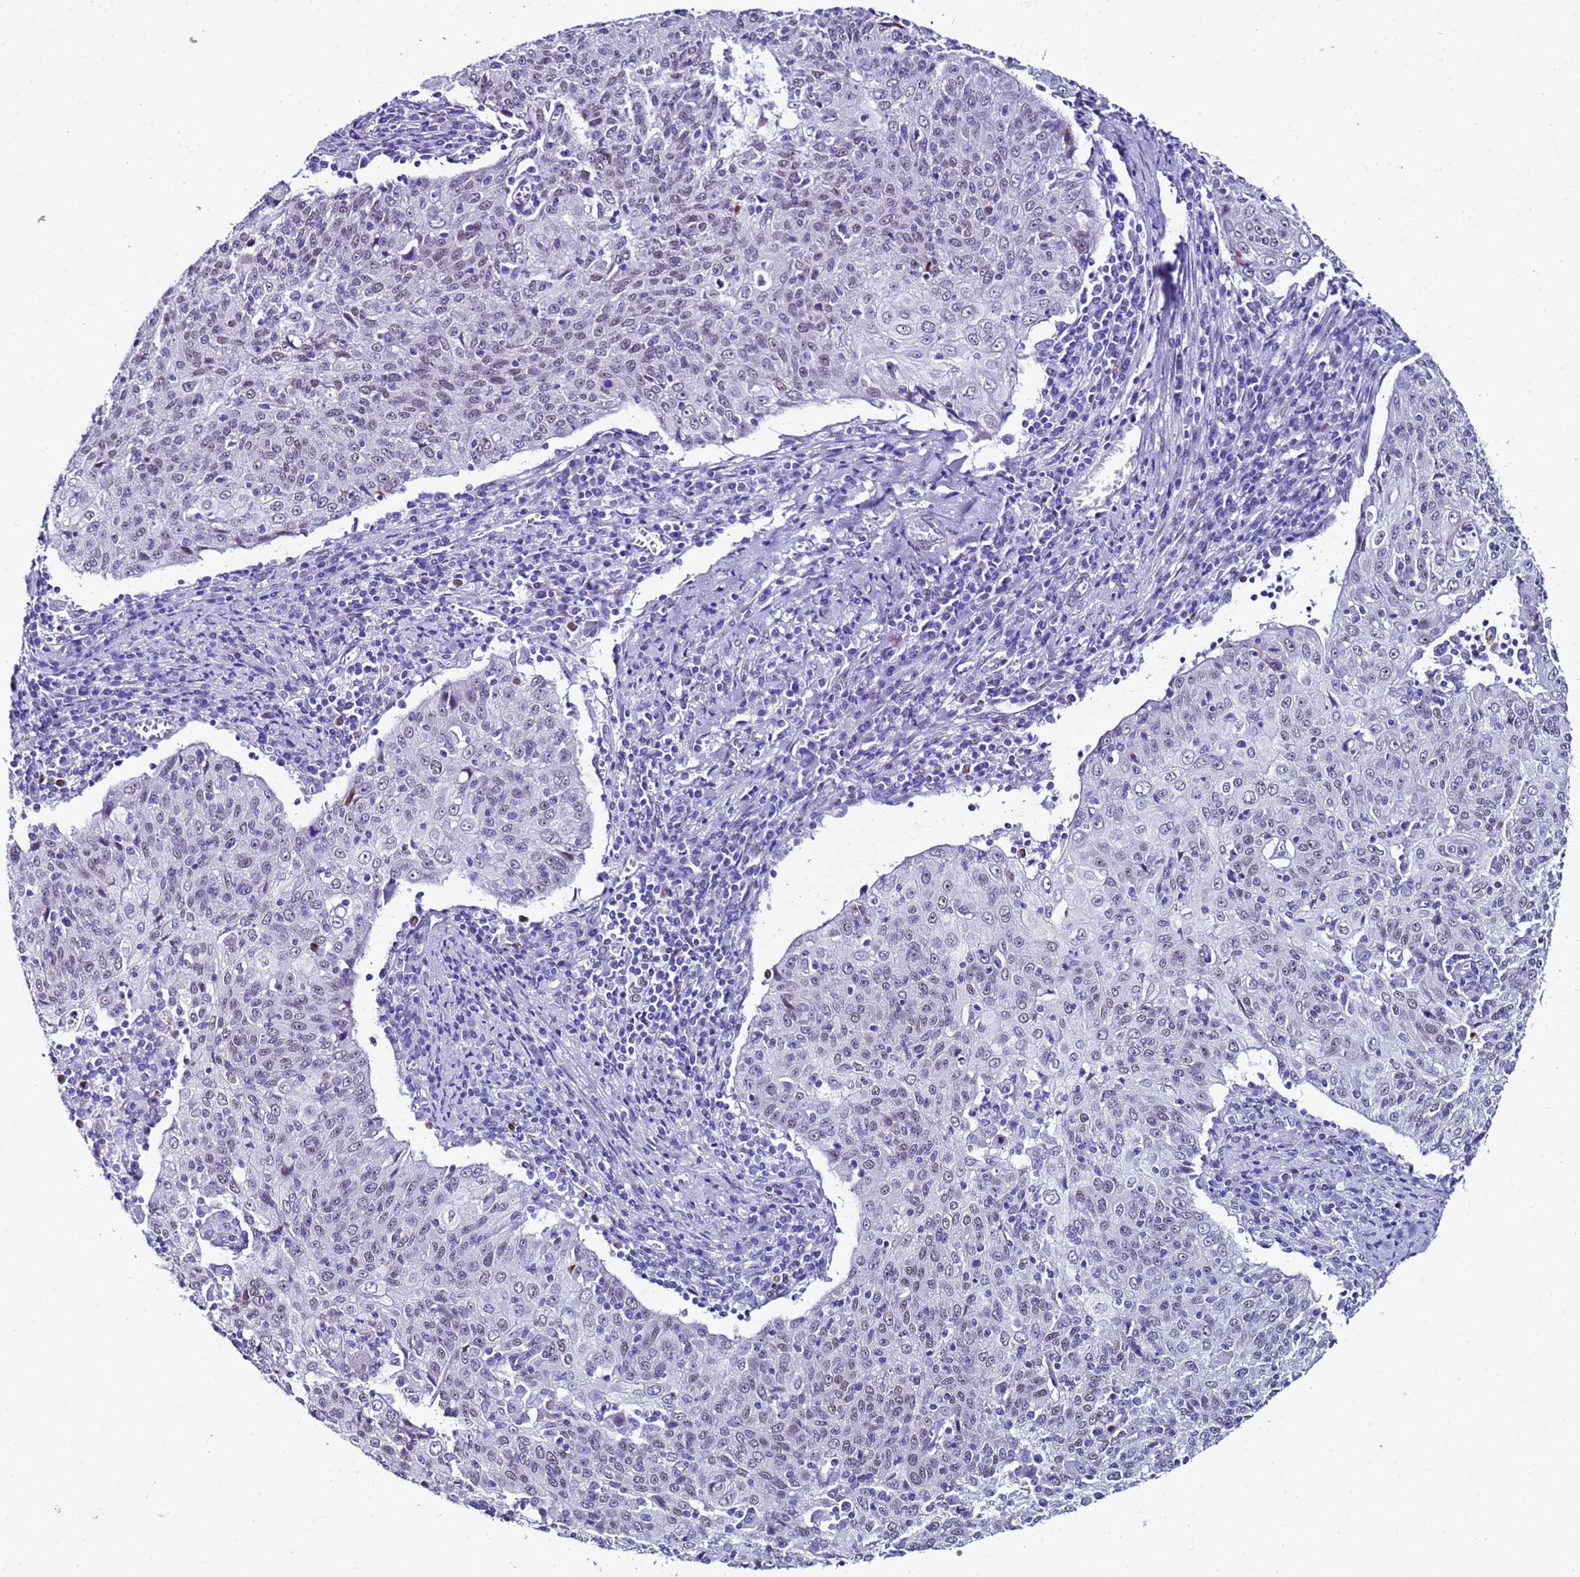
{"staining": {"intensity": "weak", "quantity": "<25%", "location": "nuclear"}, "tissue": "cervical cancer", "cell_type": "Tumor cells", "image_type": "cancer", "snomed": [{"axis": "morphology", "description": "Squamous cell carcinoma, NOS"}, {"axis": "topography", "description": "Cervix"}], "caption": "DAB (3,3'-diaminobenzidine) immunohistochemical staining of cervical cancer (squamous cell carcinoma) demonstrates no significant positivity in tumor cells.", "gene": "BCL7A", "patient": {"sex": "female", "age": 48}}